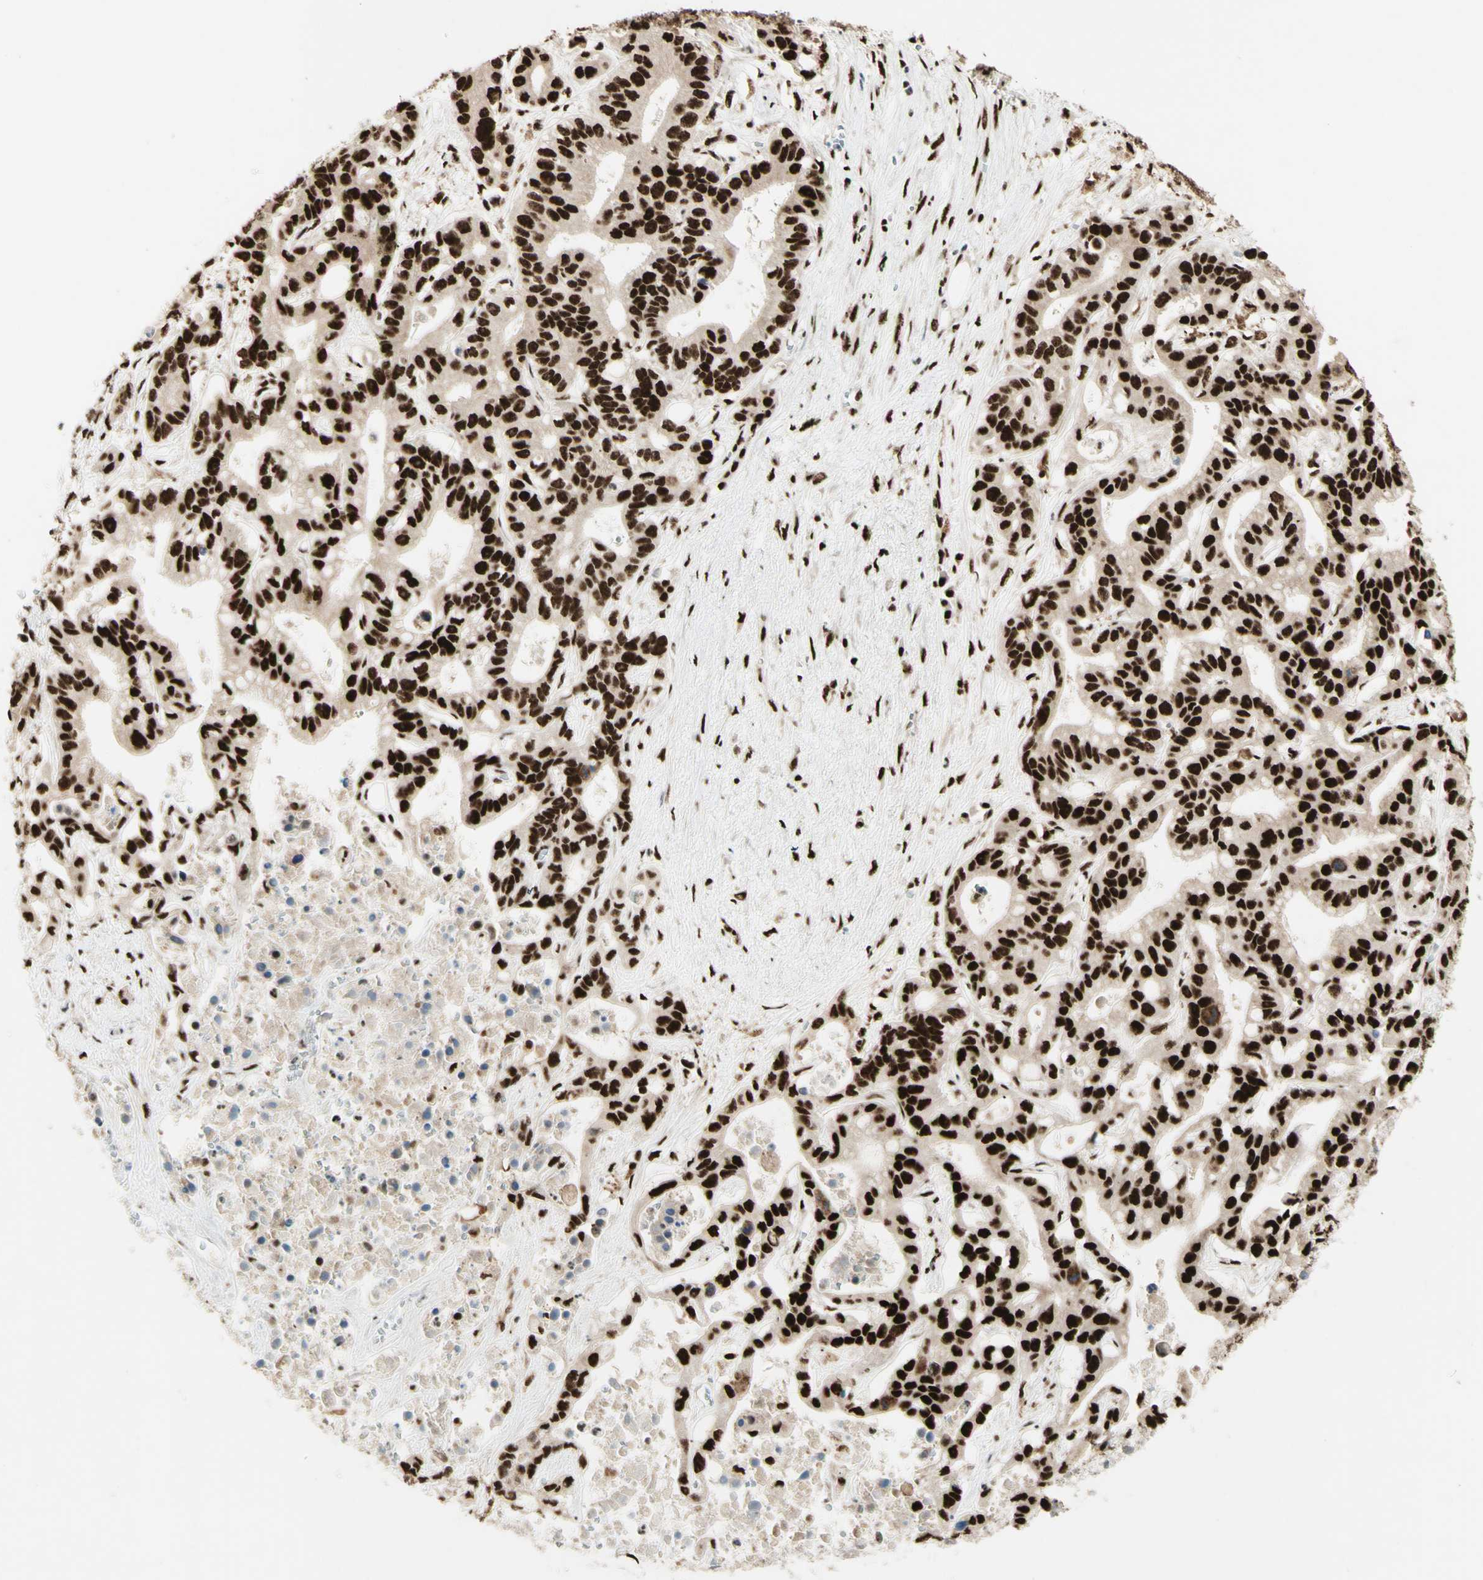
{"staining": {"intensity": "strong", "quantity": ">75%", "location": "nuclear"}, "tissue": "liver cancer", "cell_type": "Tumor cells", "image_type": "cancer", "snomed": [{"axis": "morphology", "description": "Cholangiocarcinoma"}, {"axis": "topography", "description": "Liver"}], "caption": "Strong nuclear positivity is identified in about >75% of tumor cells in liver cancer (cholangiocarcinoma). (Brightfield microscopy of DAB IHC at high magnification).", "gene": "DHX9", "patient": {"sex": "female", "age": 65}}